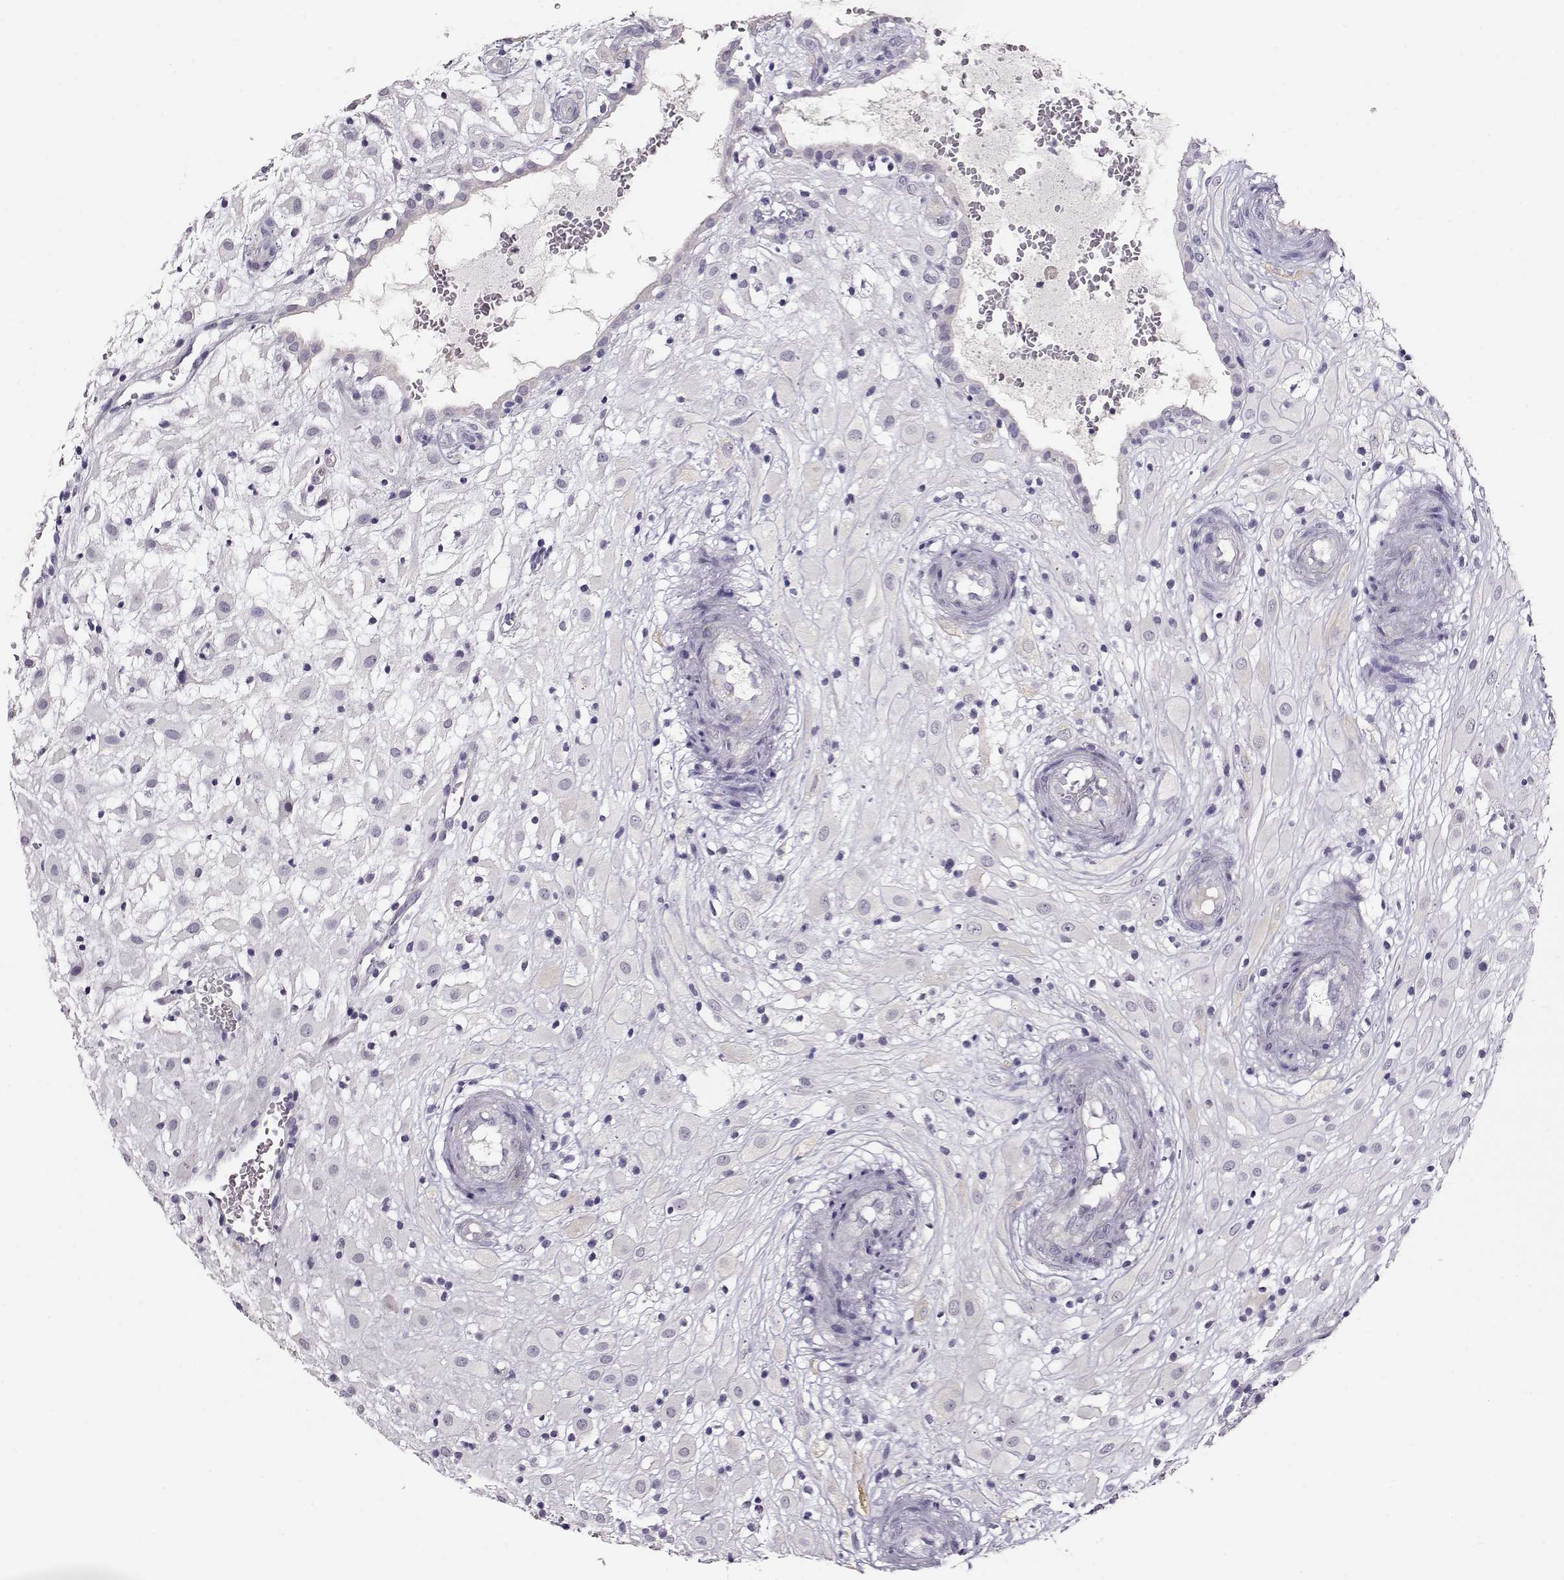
{"staining": {"intensity": "negative", "quantity": "none", "location": "none"}, "tissue": "placenta", "cell_type": "Decidual cells", "image_type": "normal", "snomed": [{"axis": "morphology", "description": "Normal tissue, NOS"}, {"axis": "topography", "description": "Placenta"}], "caption": "IHC photomicrograph of unremarkable human placenta stained for a protein (brown), which demonstrates no expression in decidual cells.", "gene": "RBM44", "patient": {"sex": "female", "age": 24}}